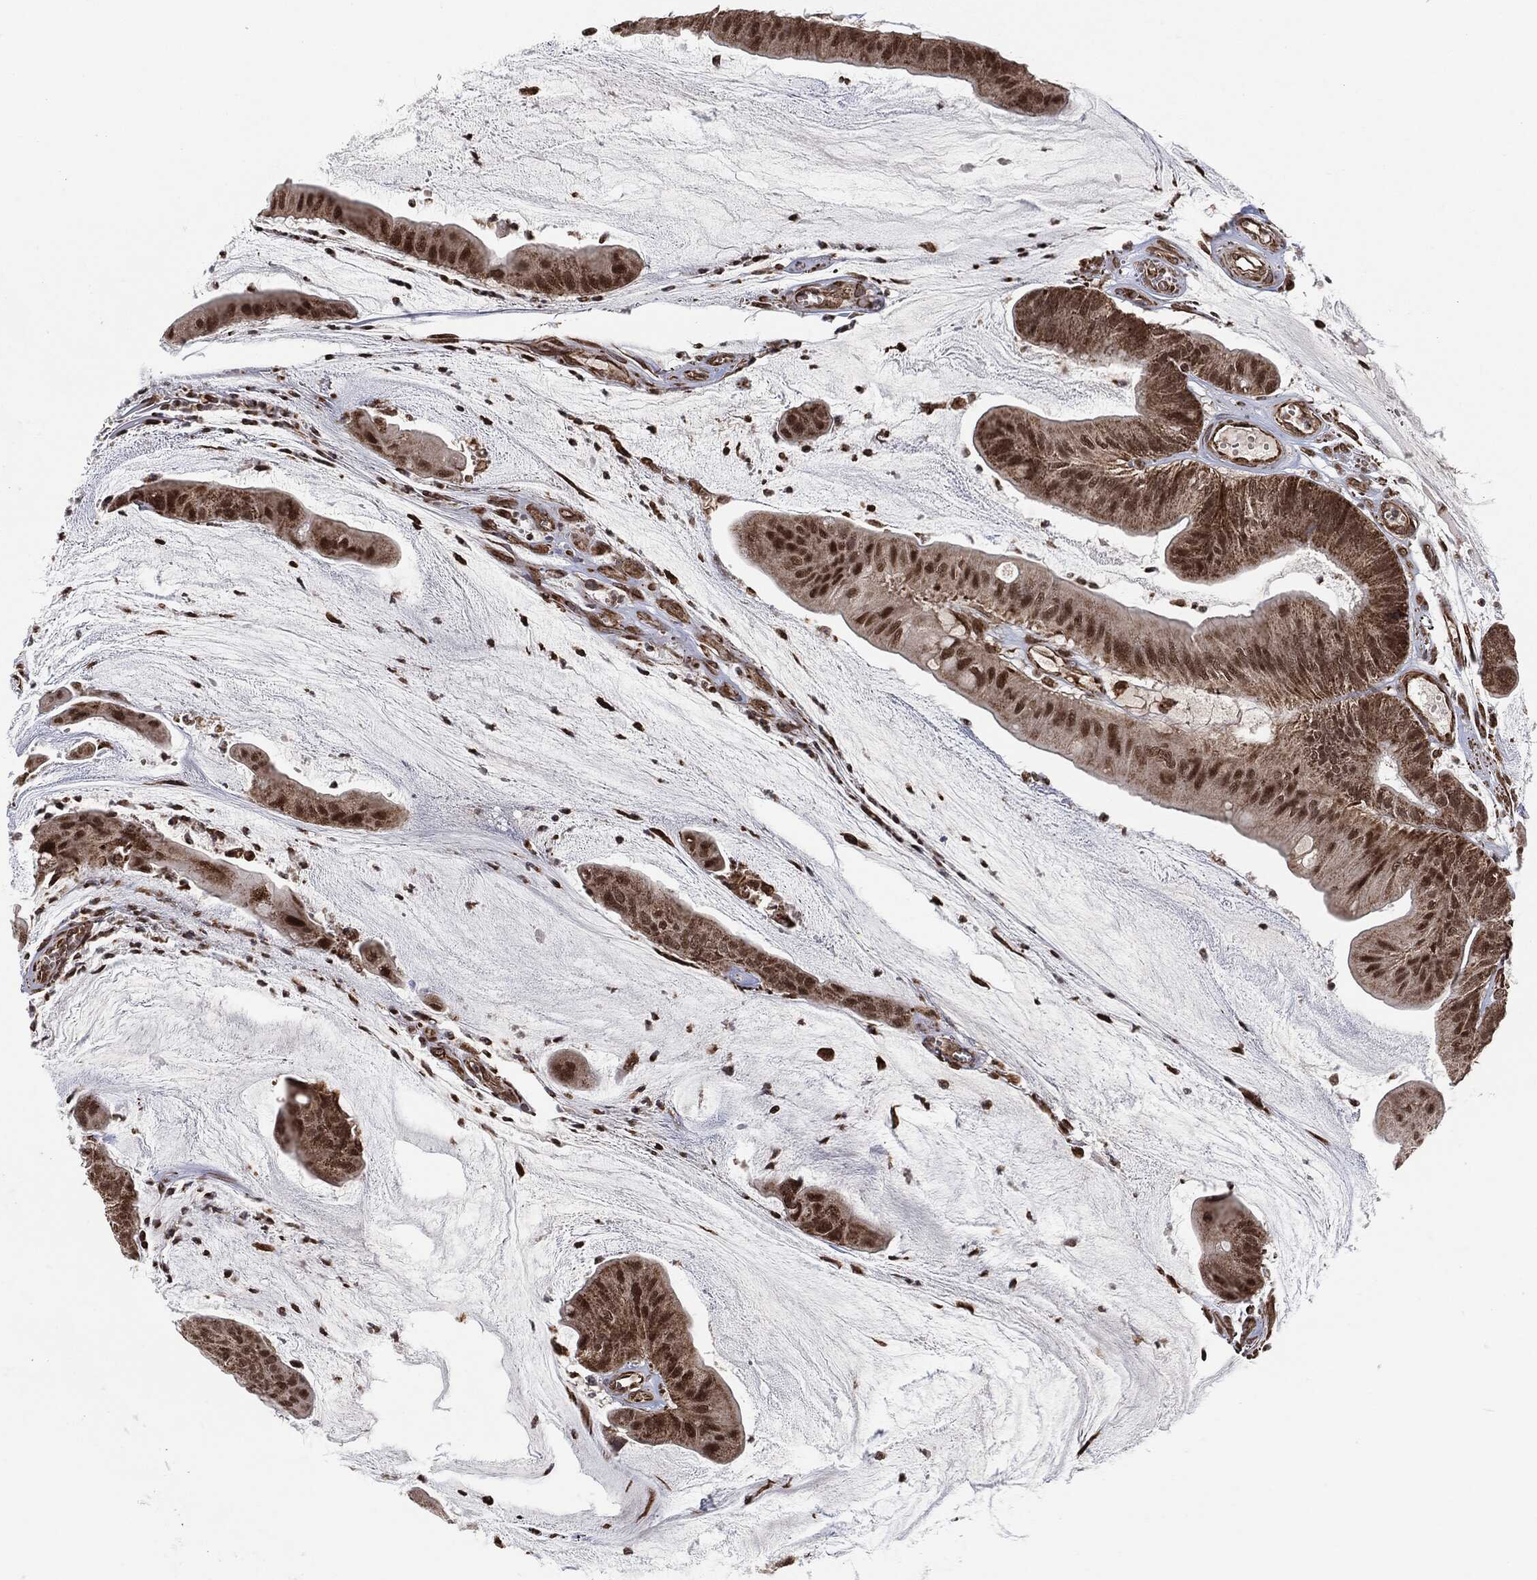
{"staining": {"intensity": "strong", "quantity": "25%-75%", "location": "nuclear"}, "tissue": "colorectal cancer", "cell_type": "Tumor cells", "image_type": "cancer", "snomed": [{"axis": "morphology", "description": "Adenocarcinoma, NOS"}, {"axis": "topography", "description": "Colon"}], "caption": "Immunohistochemistry photomicrograph of neoplastic tissue: human colorectal cancer stained using immunohistochemistry (IHC) reveals high levels of strong protein expression localized specifically in the nuclear of tumor cells, appearing as a nuclear brown color.", "gene": "TP53RK", "patient": {"sex": "female", "age": 69}}